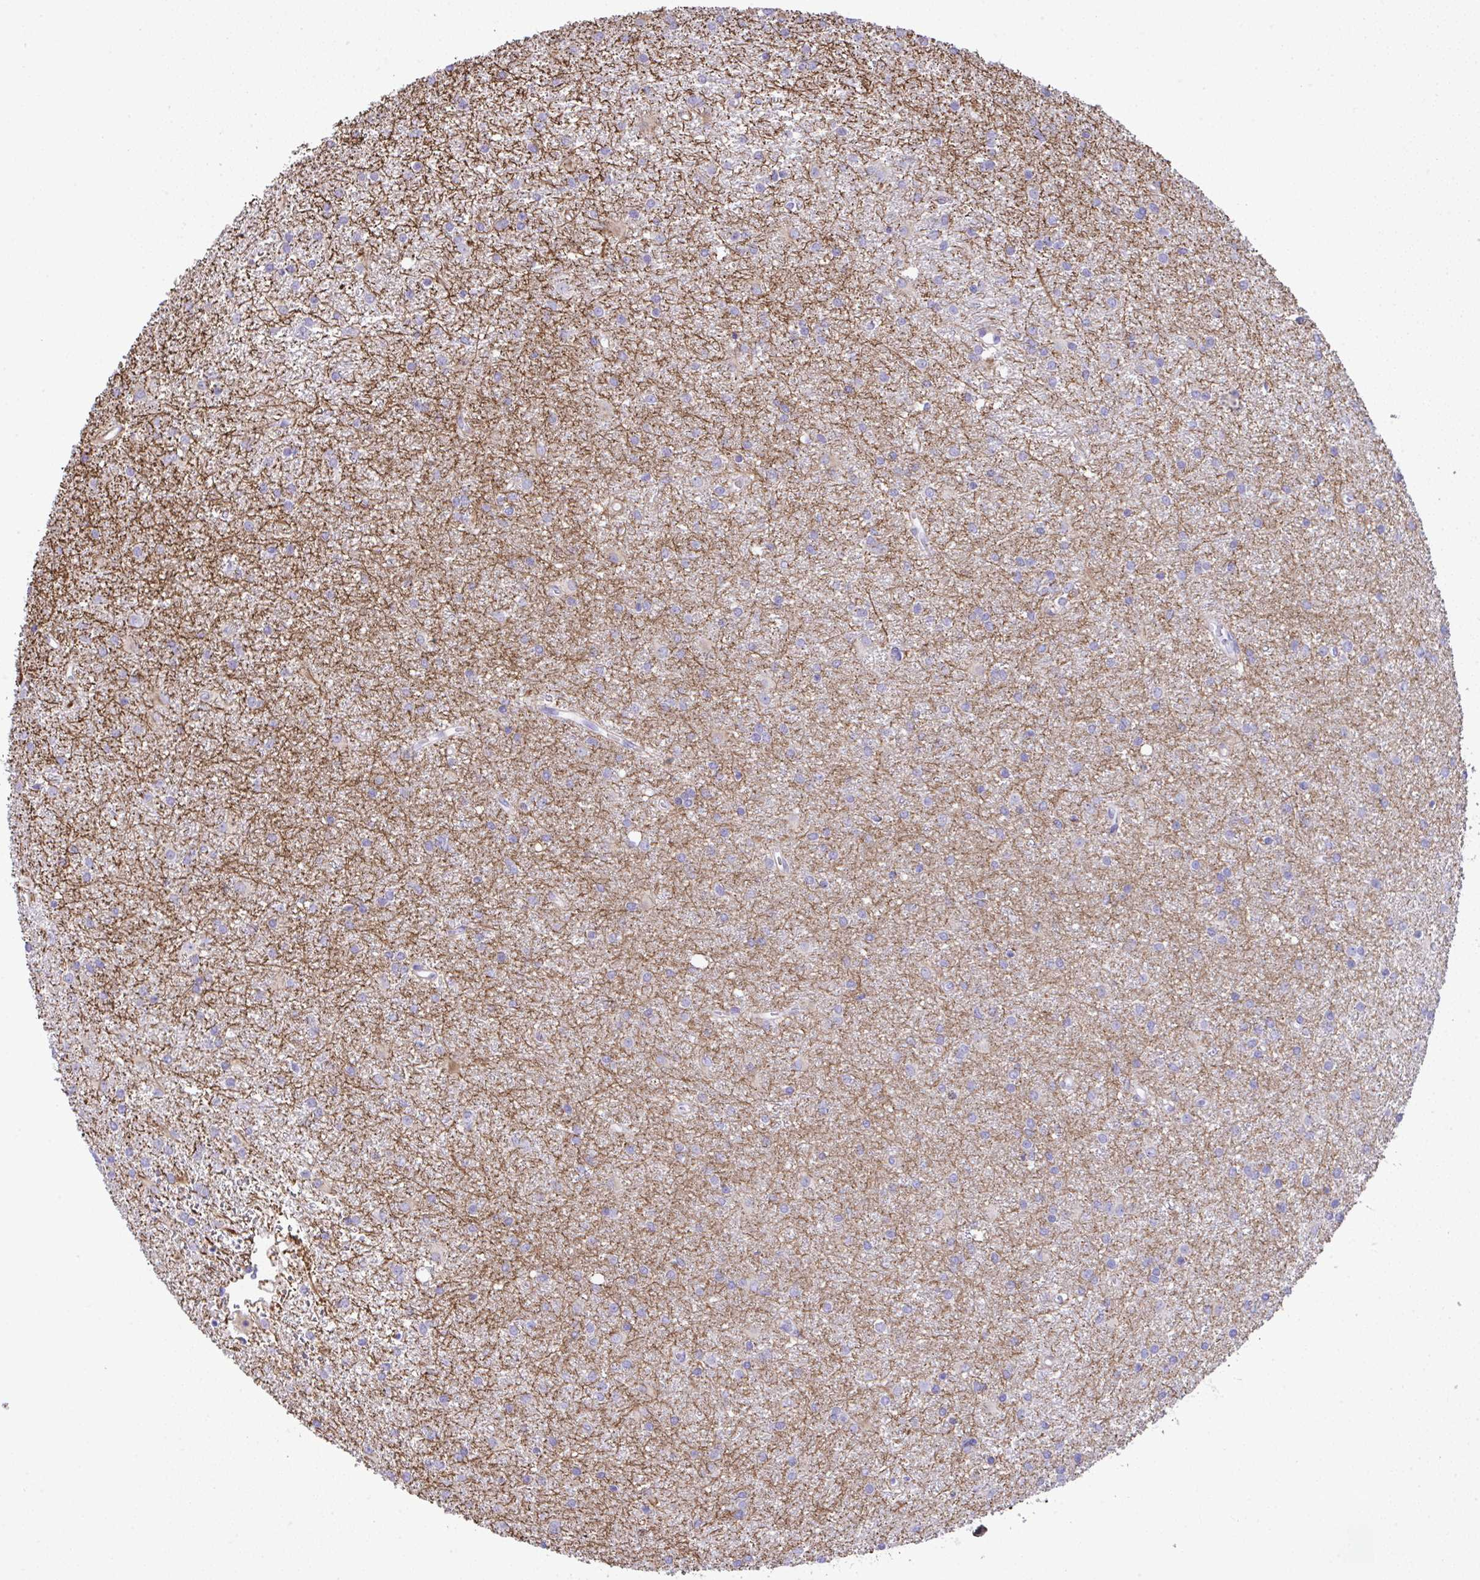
{"staining": {"intensity": "negative", "quantity": "none", "location": "none"}, "tissue": "glioma", "cell_type": "Tumor cells", "image_type": "cancer", "snomed": [{"axis": "morphology", "description": "Glioma, malignant, High grade"}, {"axis": "topography", "description": "Brain"}], "caption": "The photomicrograph displays no staining of tumor cells in glioma.", "gene": "OR4P4", "patient": {"sex": "female", "age": 50}}